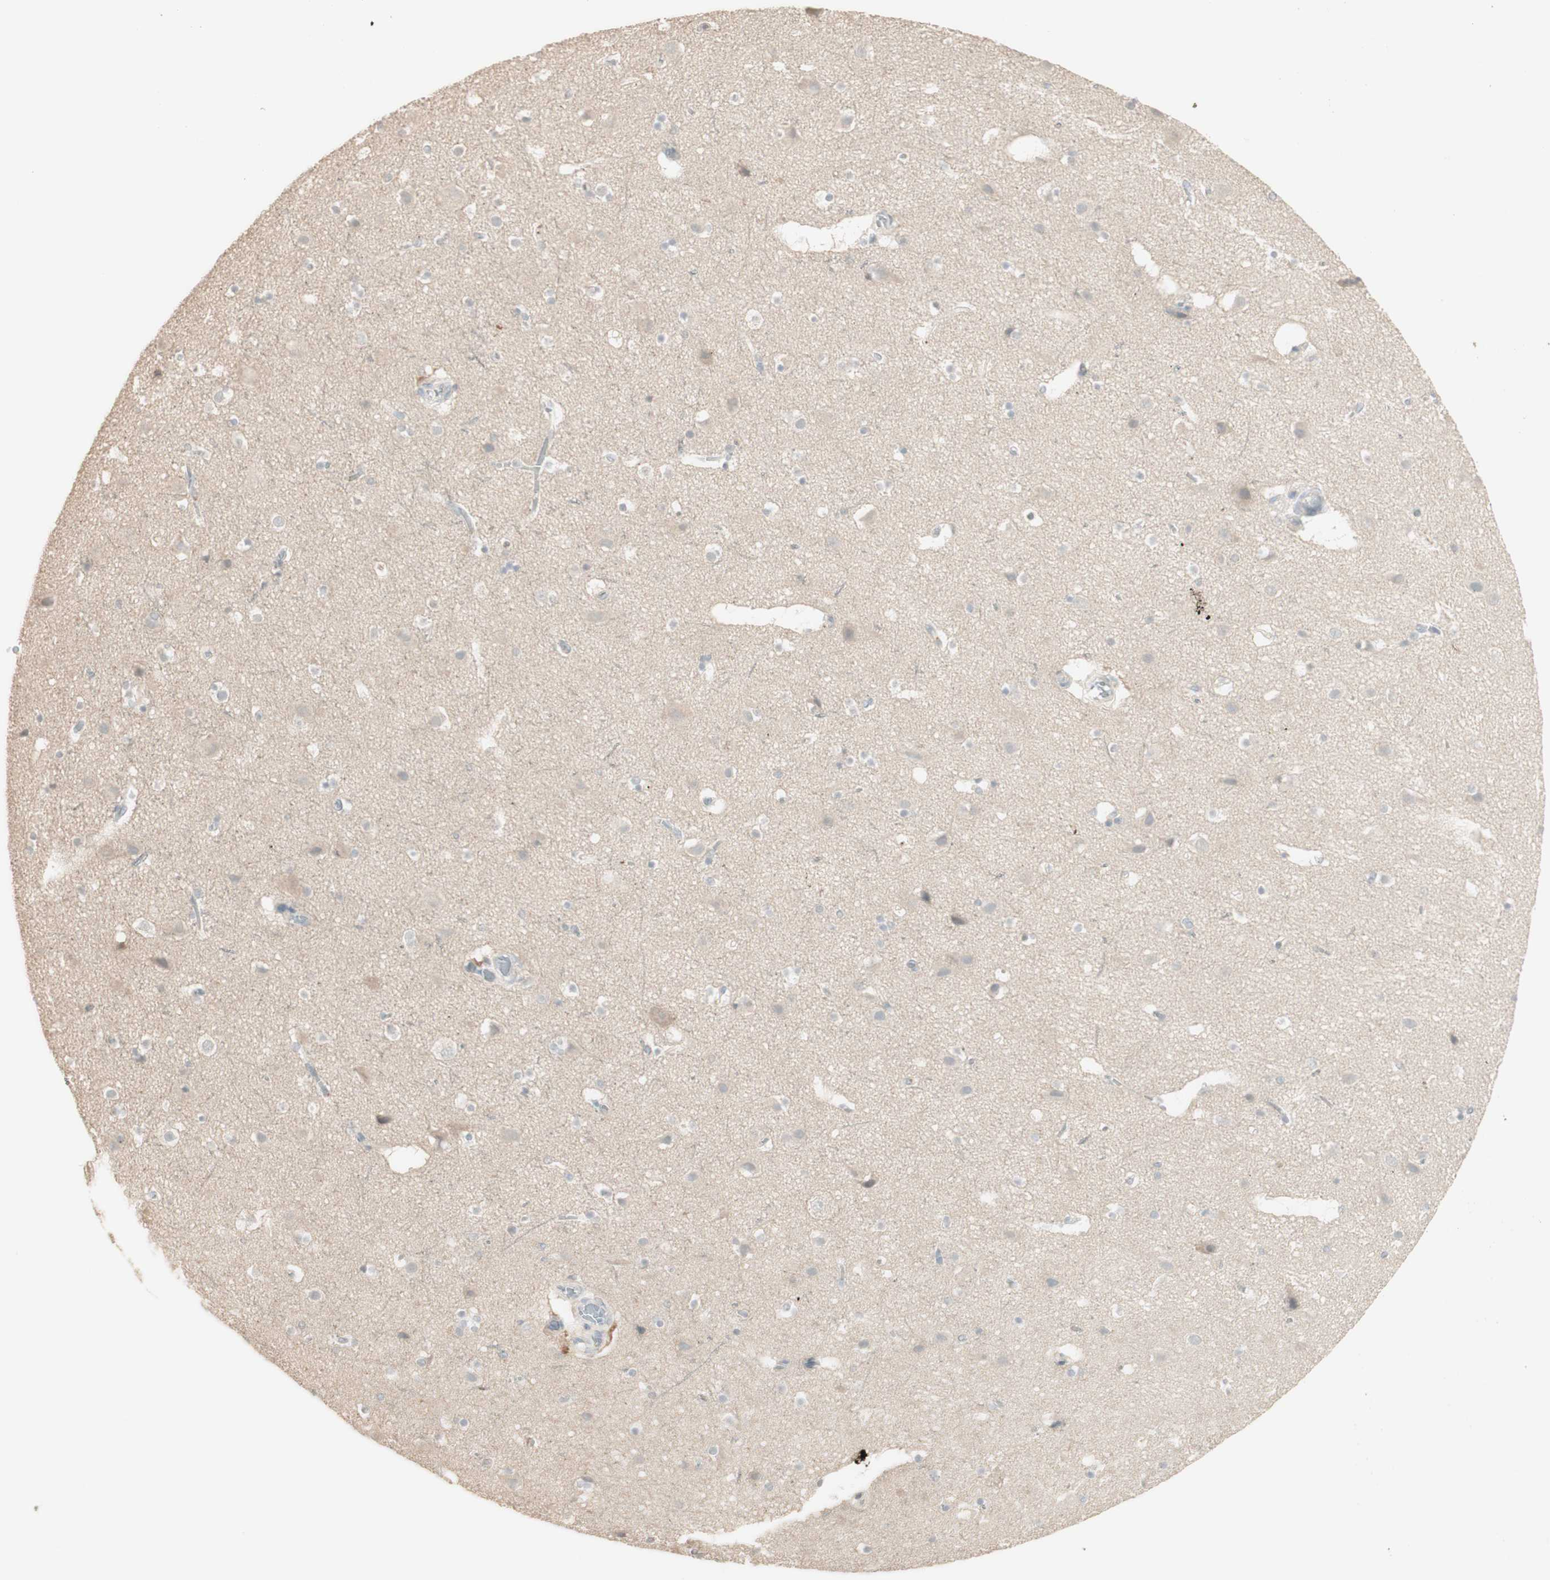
{"staining": {"intensity": "negative", "quantity": "none", "location": "none"}, "tissue": "cerebral cortex", "cell_type": "Endothelial cells", "image_type": "normal", "snomed": [{"axis": "morphology", "description": "Normal tissue, NOS"}, {"axis": "topography", "description": "Cerebral cortex"}], "caption": "This micrograph is of unremarkable cerebral cortex stained with immunohistochemistry to label a protein in brown with the nuclei are counter-stained blue. There is no positivity in endothelial cells.", "gene": "IFNG", "patient": {"sex": "male", "age": 45}}